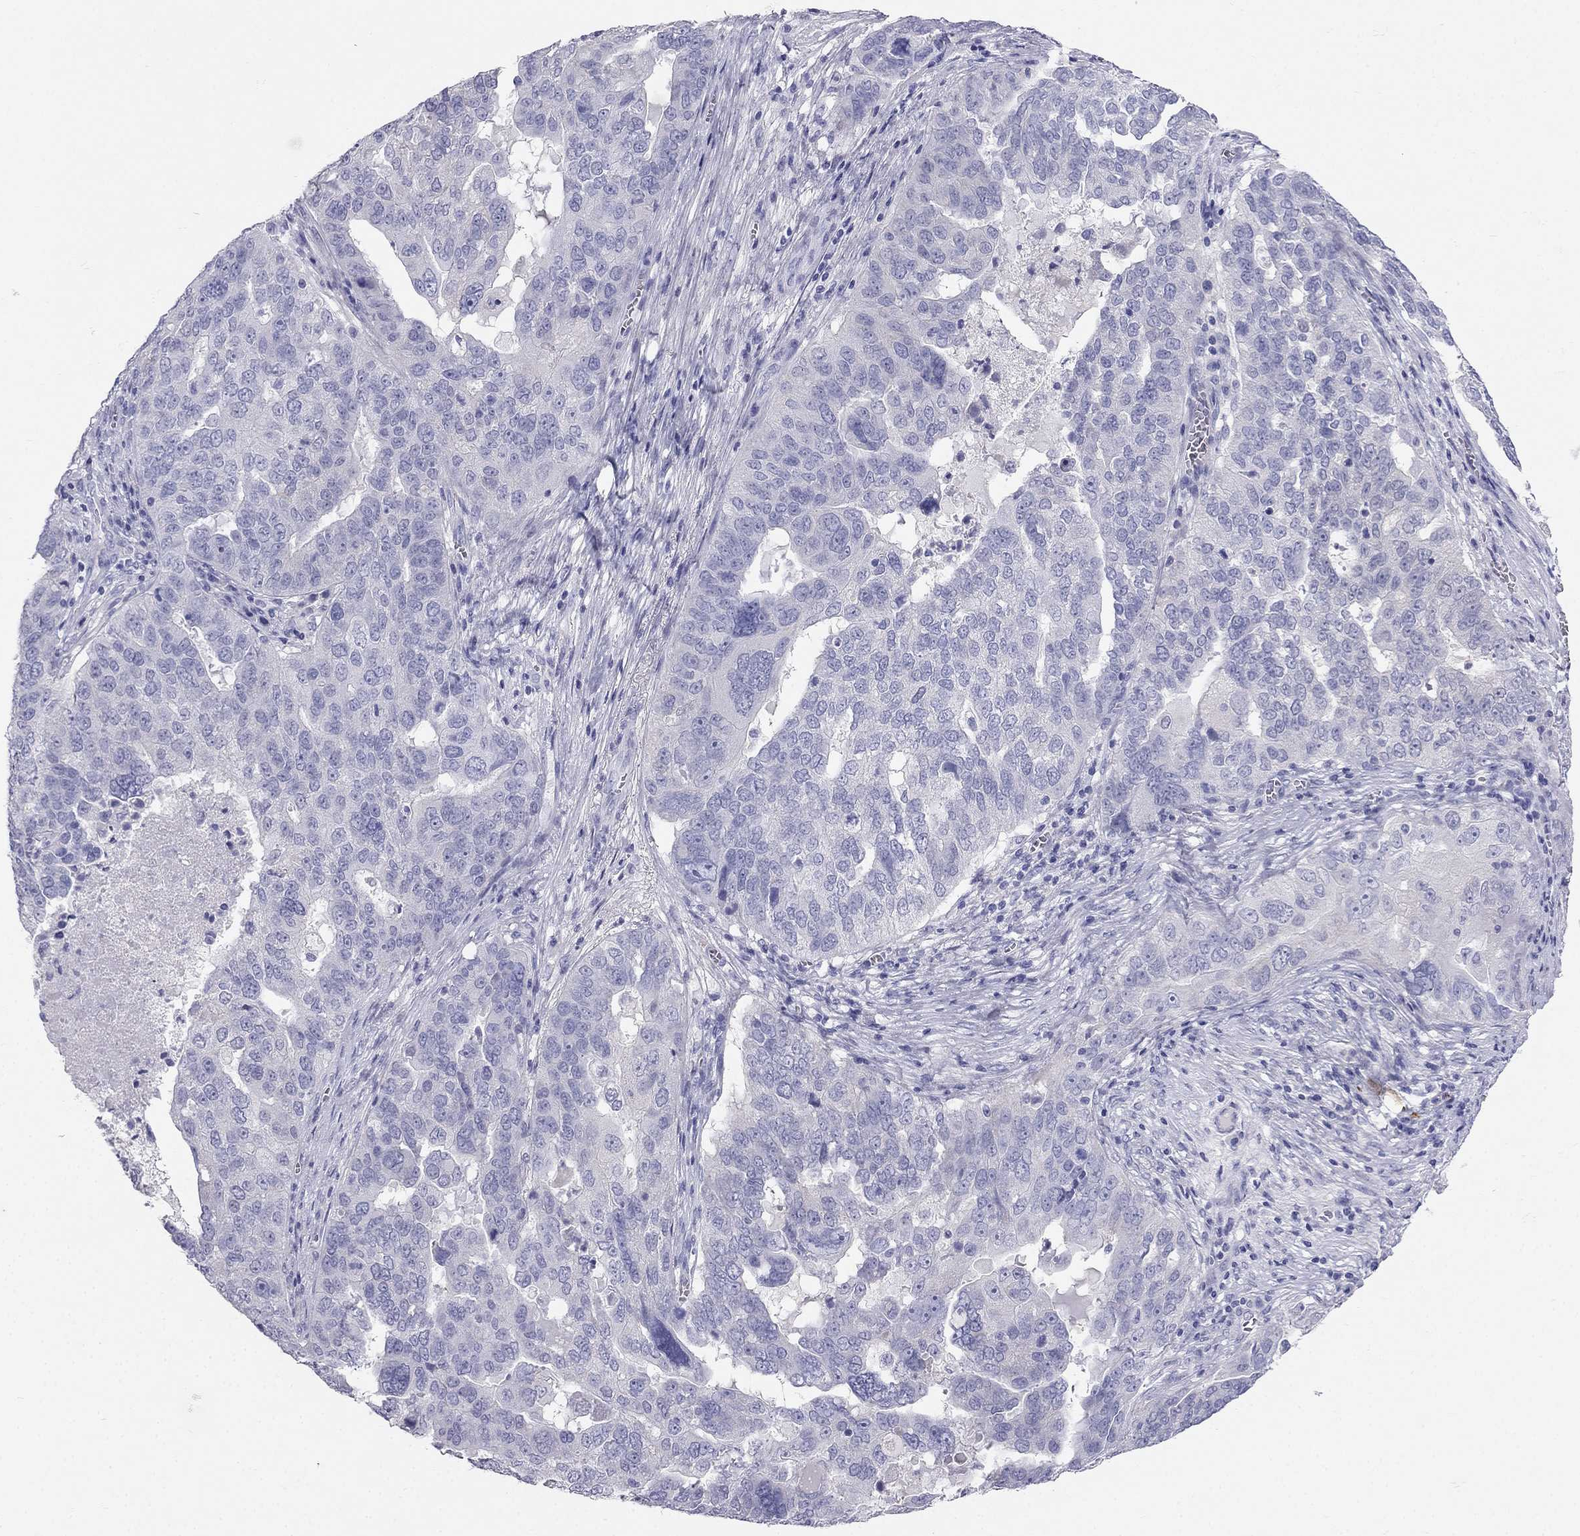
{"staining": {"intensity": "negative", "quantity": "none", "location": "none"}, "tissue": "ovarian cancer", "cell_type": "Tumor cells", "image_type": "cancer", "snomed": [{"axis": "morphology", "description": "Carcinoma, endometroid"}, {"axis": "topography", "description": "Soft tissue"}, {"axis": "topography", "description": "Ovary"}], "caption": "DAB (3,3'-diaminobenzidine) immunohistochemical staining of ovarian endometroid carcinoma reveals no significant positivity in tumor cells. (Brightfield microscopy of DAB immunohistochemistry at high magnification).", "gene": "RFLNA", "patient": {"sex": "female", "age": 52}}